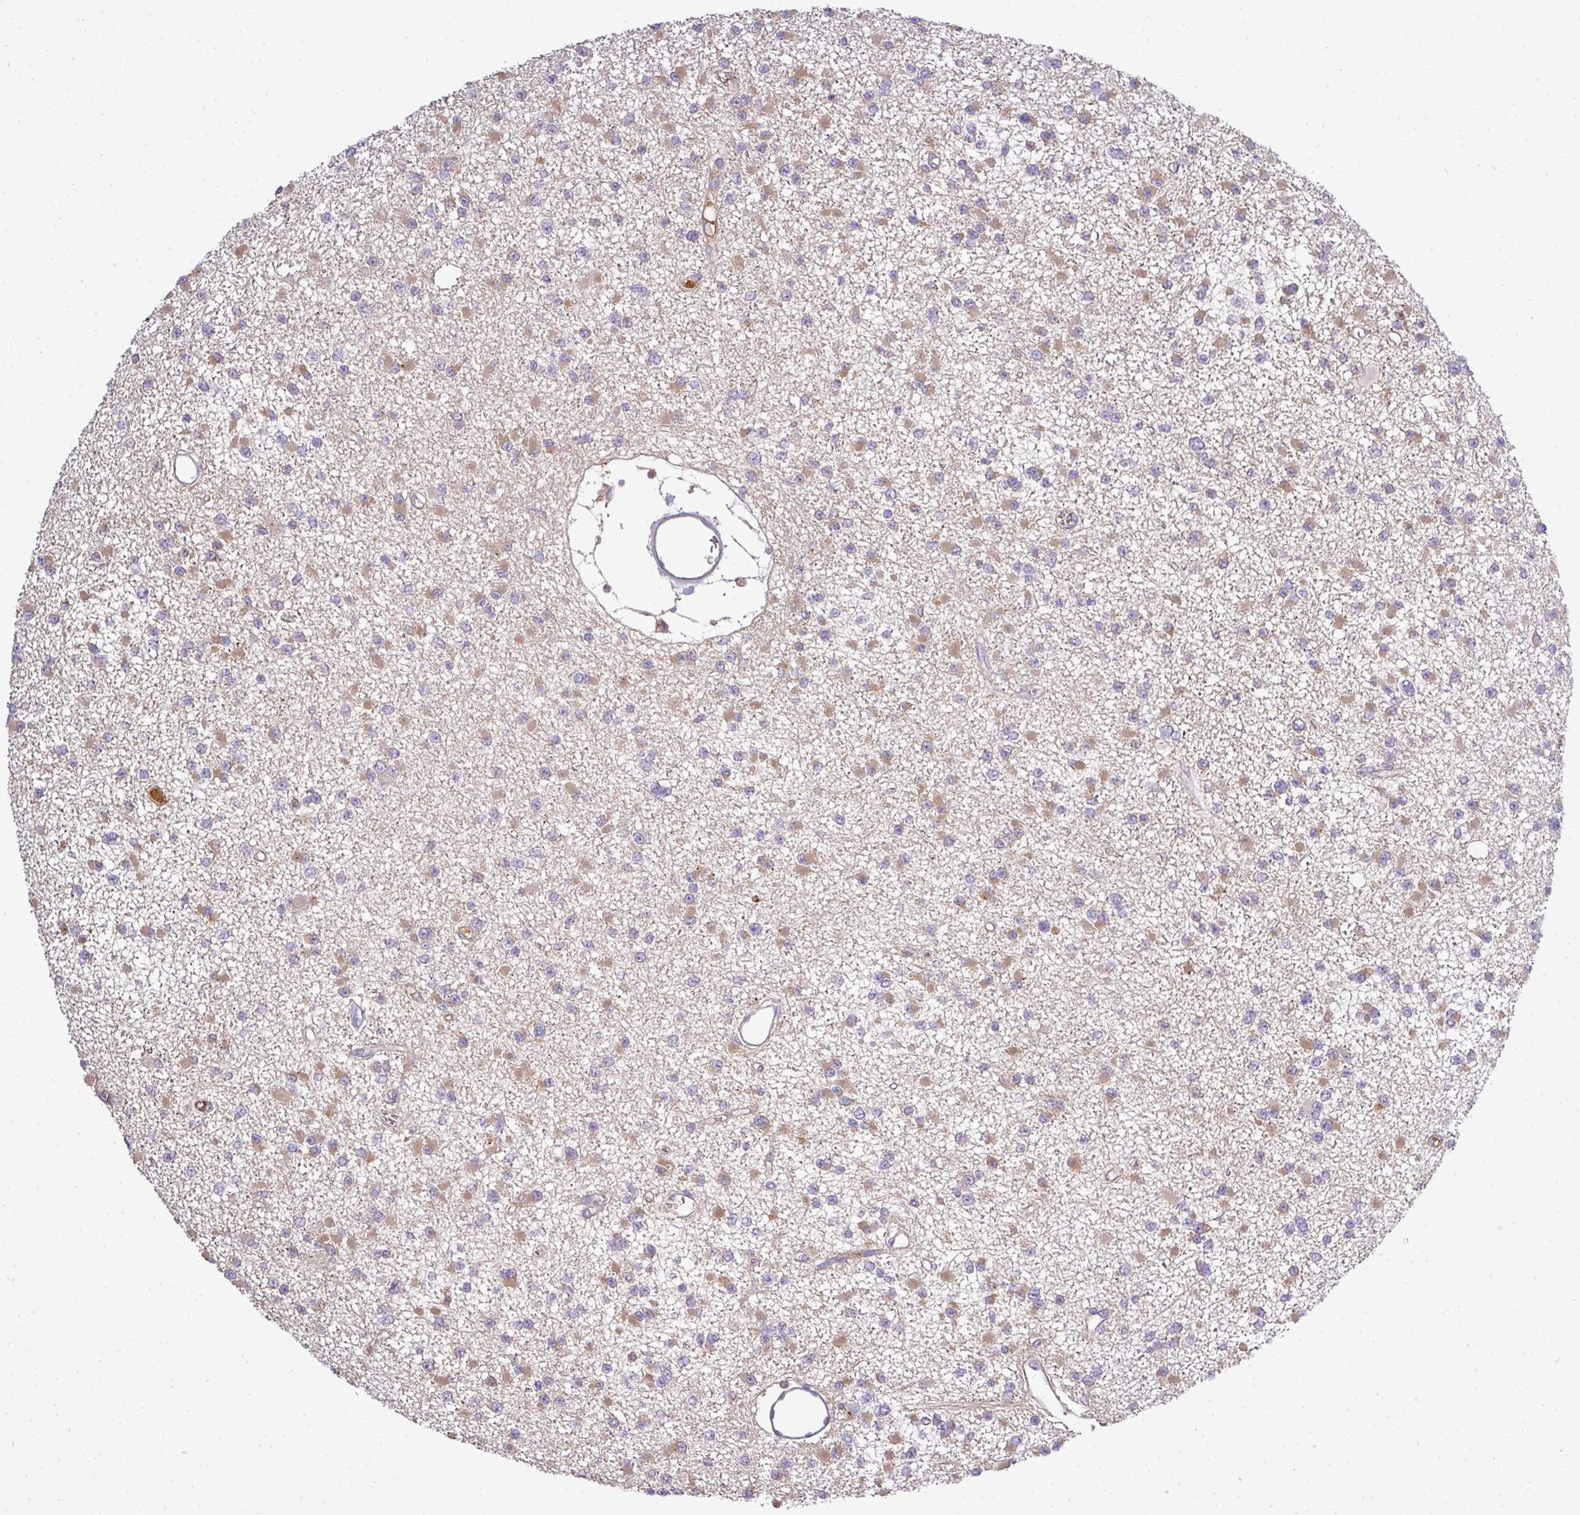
{"staining": {"intensity": "moderate", "quantity": "25%-75%", "location": "cytoplasmic/membranous"}, "tissue": "glioma", "cell_type": "Tumor cells", "image_type": "cancer", "snomed": [{"axis": "morphology", "description": "Glioma, malignant, Low grade"}, {"axis": "topography", "description": "Brain"}], "caption": "High-magnification brightfield microscopy of malignant glioma (low-grade) stained with DAB (brown) and counterstained with hematoxylin (blue). tumor cells exhibit moderate cytoplasmic/membranous staining is appreciated in approximately25%-75% of cells.", "gene": "STAT5A", "patient": {"sex": "female", "age": 22}}